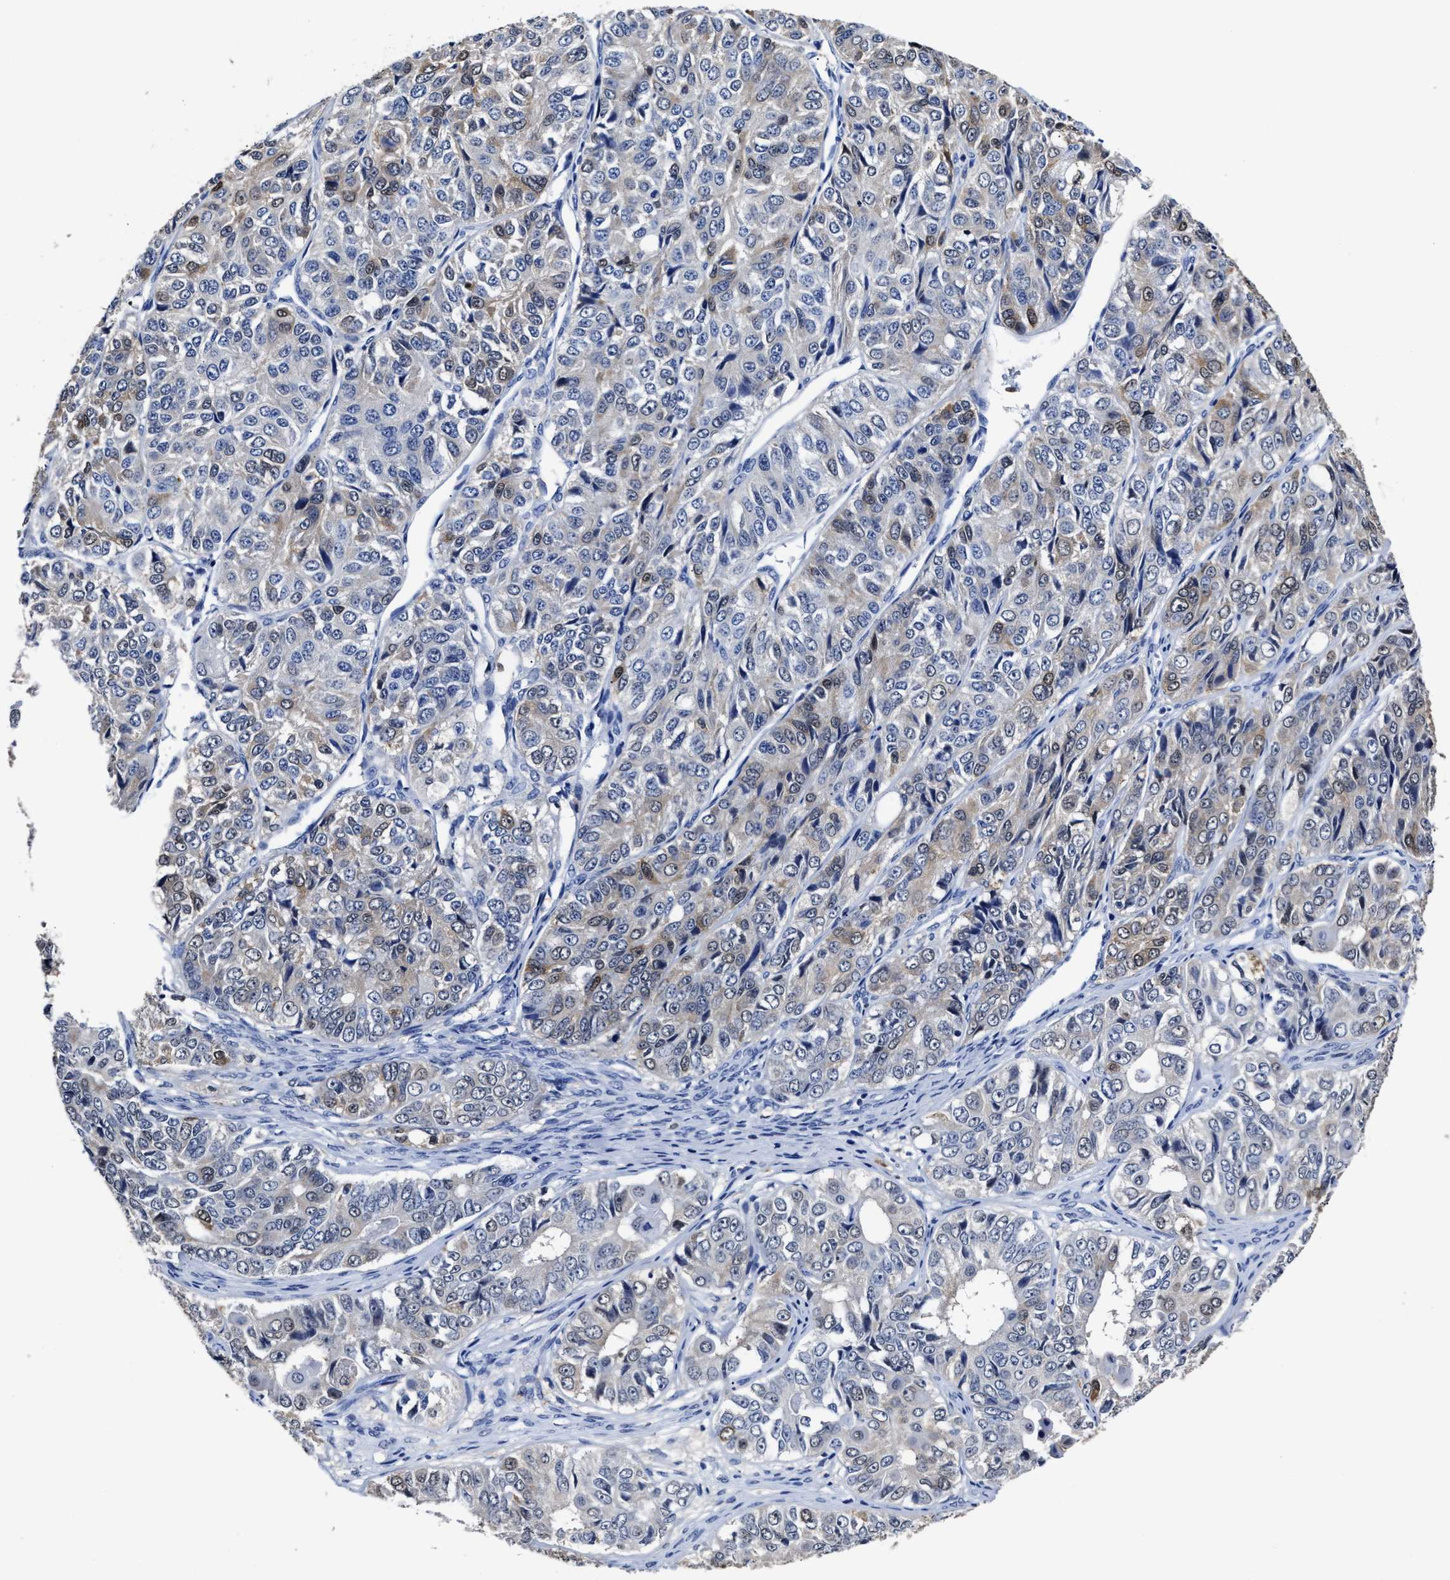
{"staining": {"intensity": "weak", "quantity": "25%-75%", "location": "cytoplasmic/membranous"}, "tissue": "ovarian cancer", "cell_type": "Tumor cells", "image_type": "cancer", "snomed": [{"axis": "morphology", "description": "Carcinoma, endometroid"}, {"axis": "topography", "description": "Ovary"}], "caption": "IHC of human ovarian cancer reveals low levels of weak cytoplasmic/membranous positivity in about 25%-75% of tumor cells. Nuclei are stained in blue.", "gene": "PRPF4B", "patient": {"sex": "female", "age": 51}}